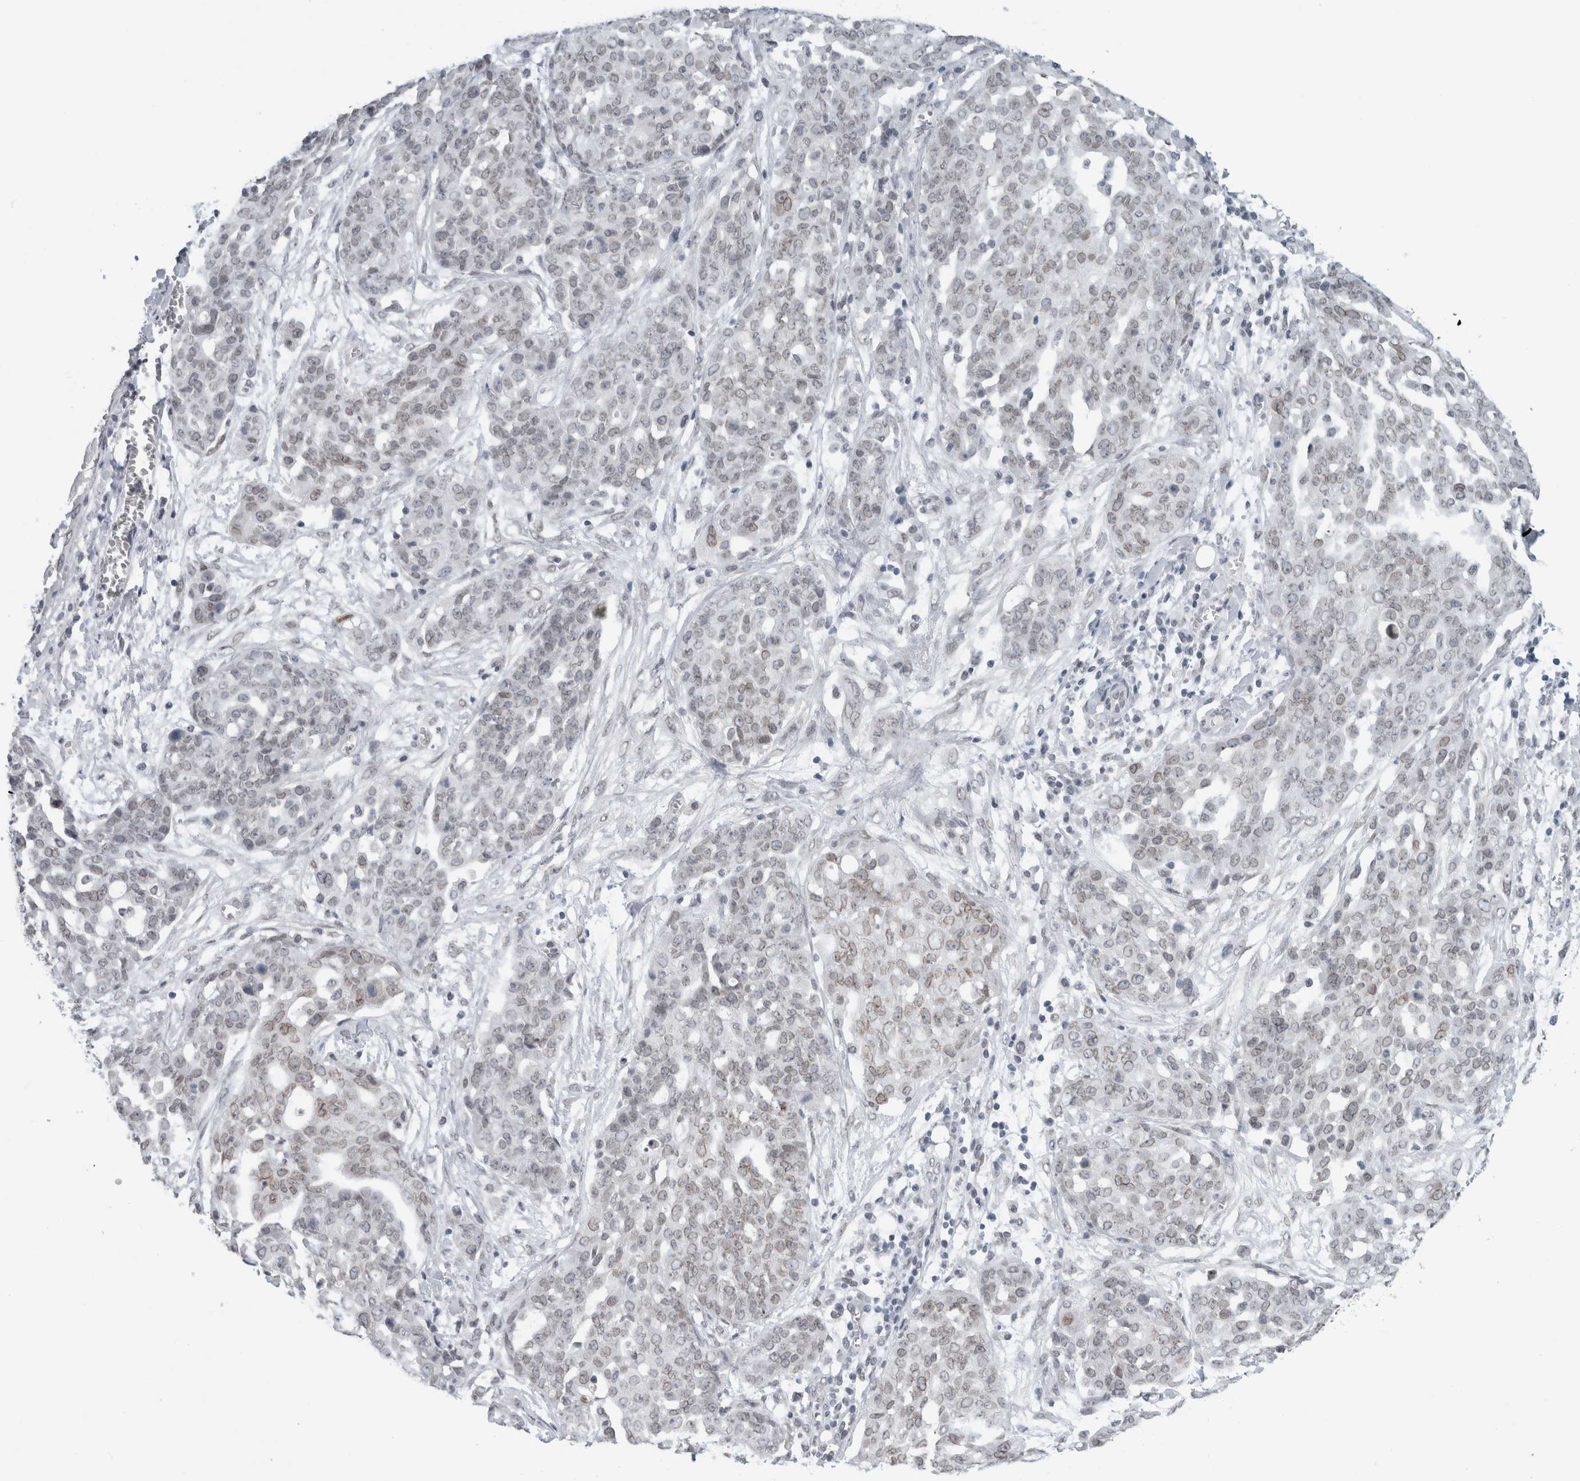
{"staining": {"intensity": "weak", "quantity": "25%-75%", "location": "cytoplasmic/membranous,nuclear"}, "tissue": "ovarian cancer", "cell_type": "Tumor cells", "image_type": "cancer", "snomed": [{"axis": "morphology", "description": "Cystadenocarcinoma, serous, NOS"}, {"axis": "topography", "description": "Soft tissue"}, {"axis": "topography", "description": "Ovary"}], "caption": "Immunohistochemistry image of neoplastic tissue: human ovarian cancer (serous cystadenocarcinoma) stained using IHC shows low levels of weak protein expression localized specifically in the cytoplasmic/membranous and nuclear of tumor cells, appearing as a cytoplasmic/membranous and nuclear brown color.", "gene": "ZNF770", "patient": {"sex": "female", "age": 57}}